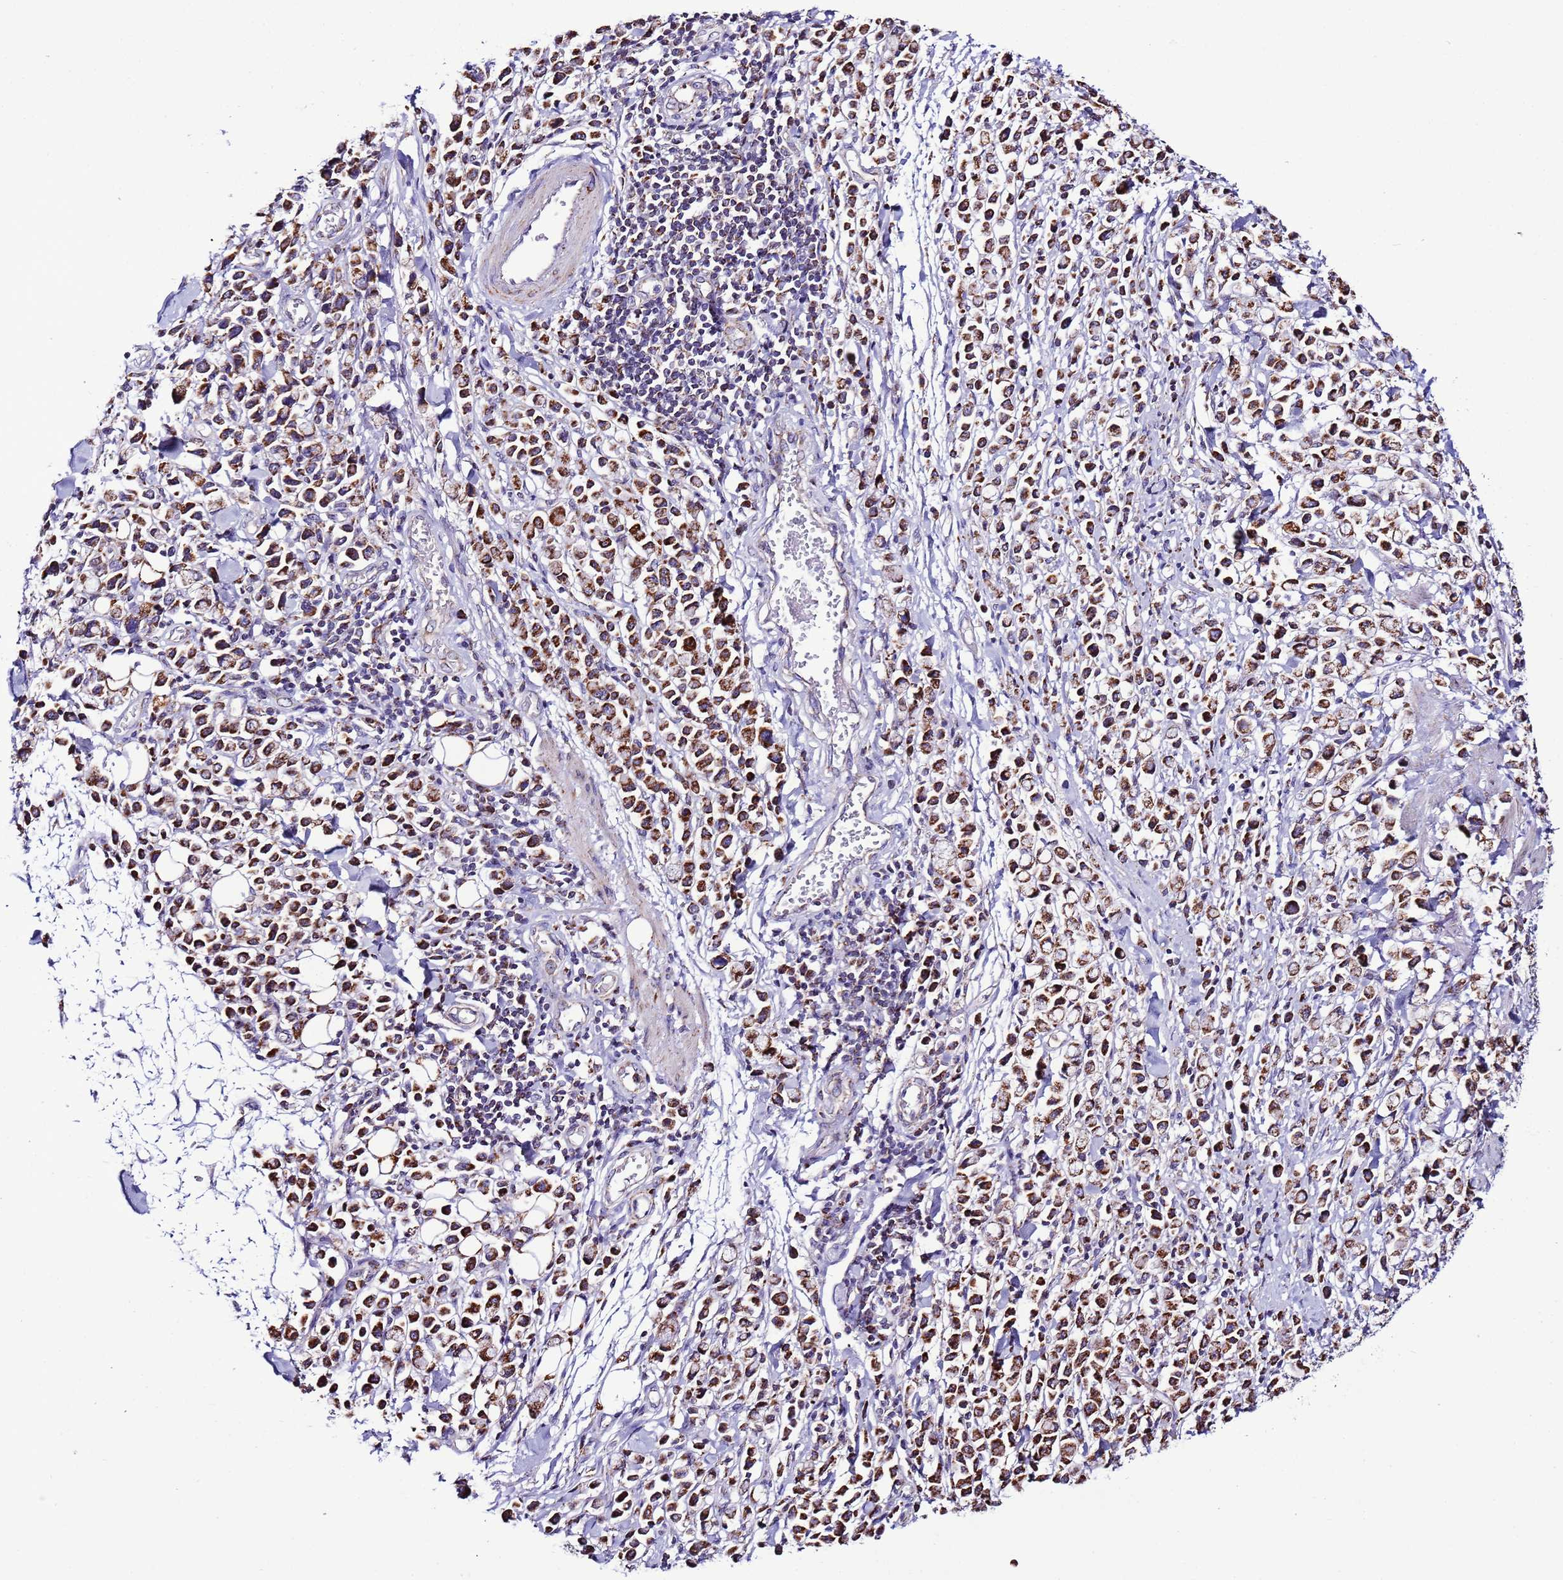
{"staining": {"intensity": "strong", "quantity": ">75%", "location": "cytoplasmic/membranous"}, "tissue": "stomach cancer", "cell_type": "Tumor cells", "image_type": "cancer", "snomed": [{"axis": "morphology", "description": "Adenocarcinoma, NOS"}, {"axis": "topography", "description": "Stomach"}], "caption": "There is high levels of strong cytoplasmic/membranous staining in tumor cells of adenocarcinoma (stomach), as demonstrated by immunohistochemical staining (brown color).", "gene": "UEVLD", "patient": {"sex": "female", "age": 81}}